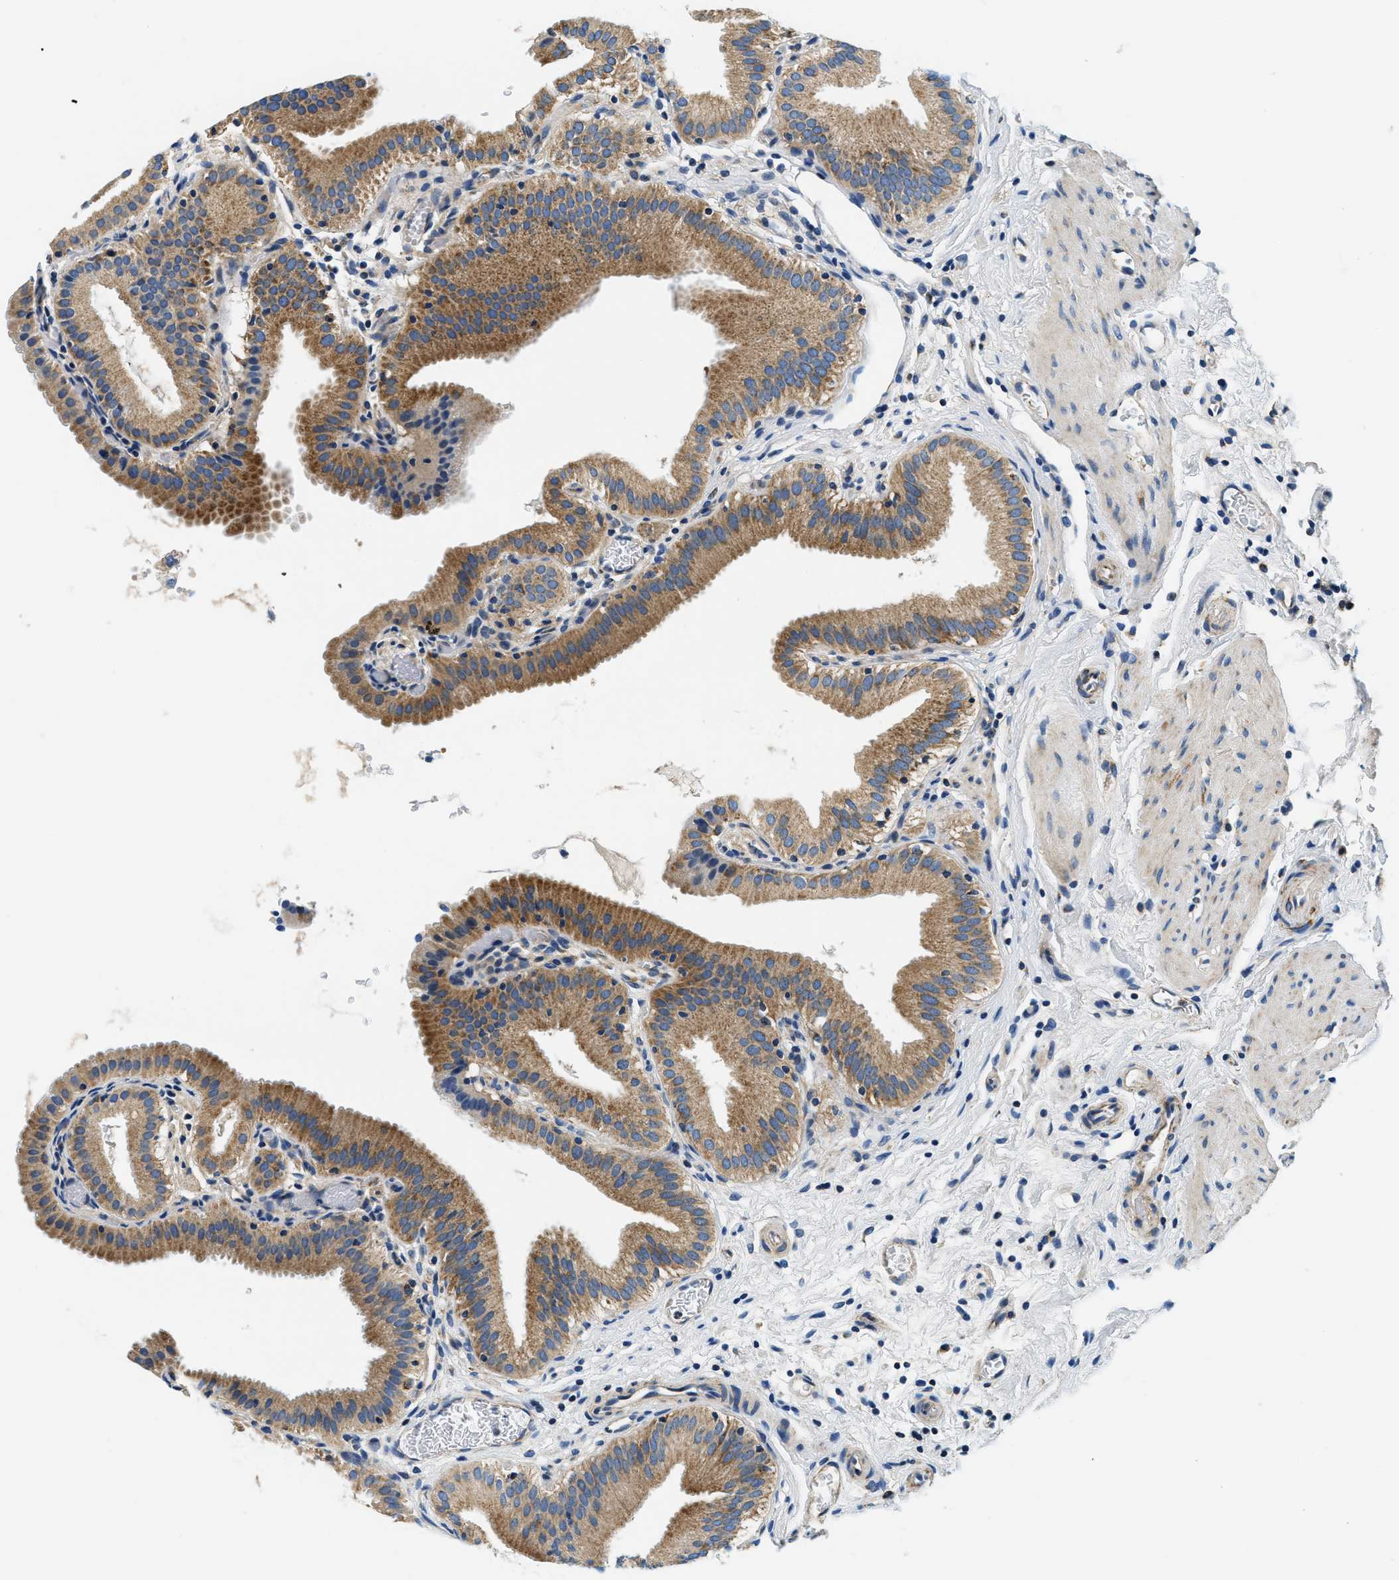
{"staining": {"intensity": "moderate", "quantity": ">75%", "location": "cytoplasmic/membranous"}, "tissue": "gallbladder", "cell_type": "Glandular cells", "image_type": "normal", "snomed": [{"axis": "morphology", "description": "Normal tissue, NOS"}, {"axis": "topography", "description": "Gallbladder"}], "caption": "About >75% of glandular cells in unremarkable gallbladder show moderate cytoplasmic/membranous protein positivity as visualized by brown immunohistochemical staining.", "gene": "SAMD4B", "patient": {"sex": "male", "age": 54}}